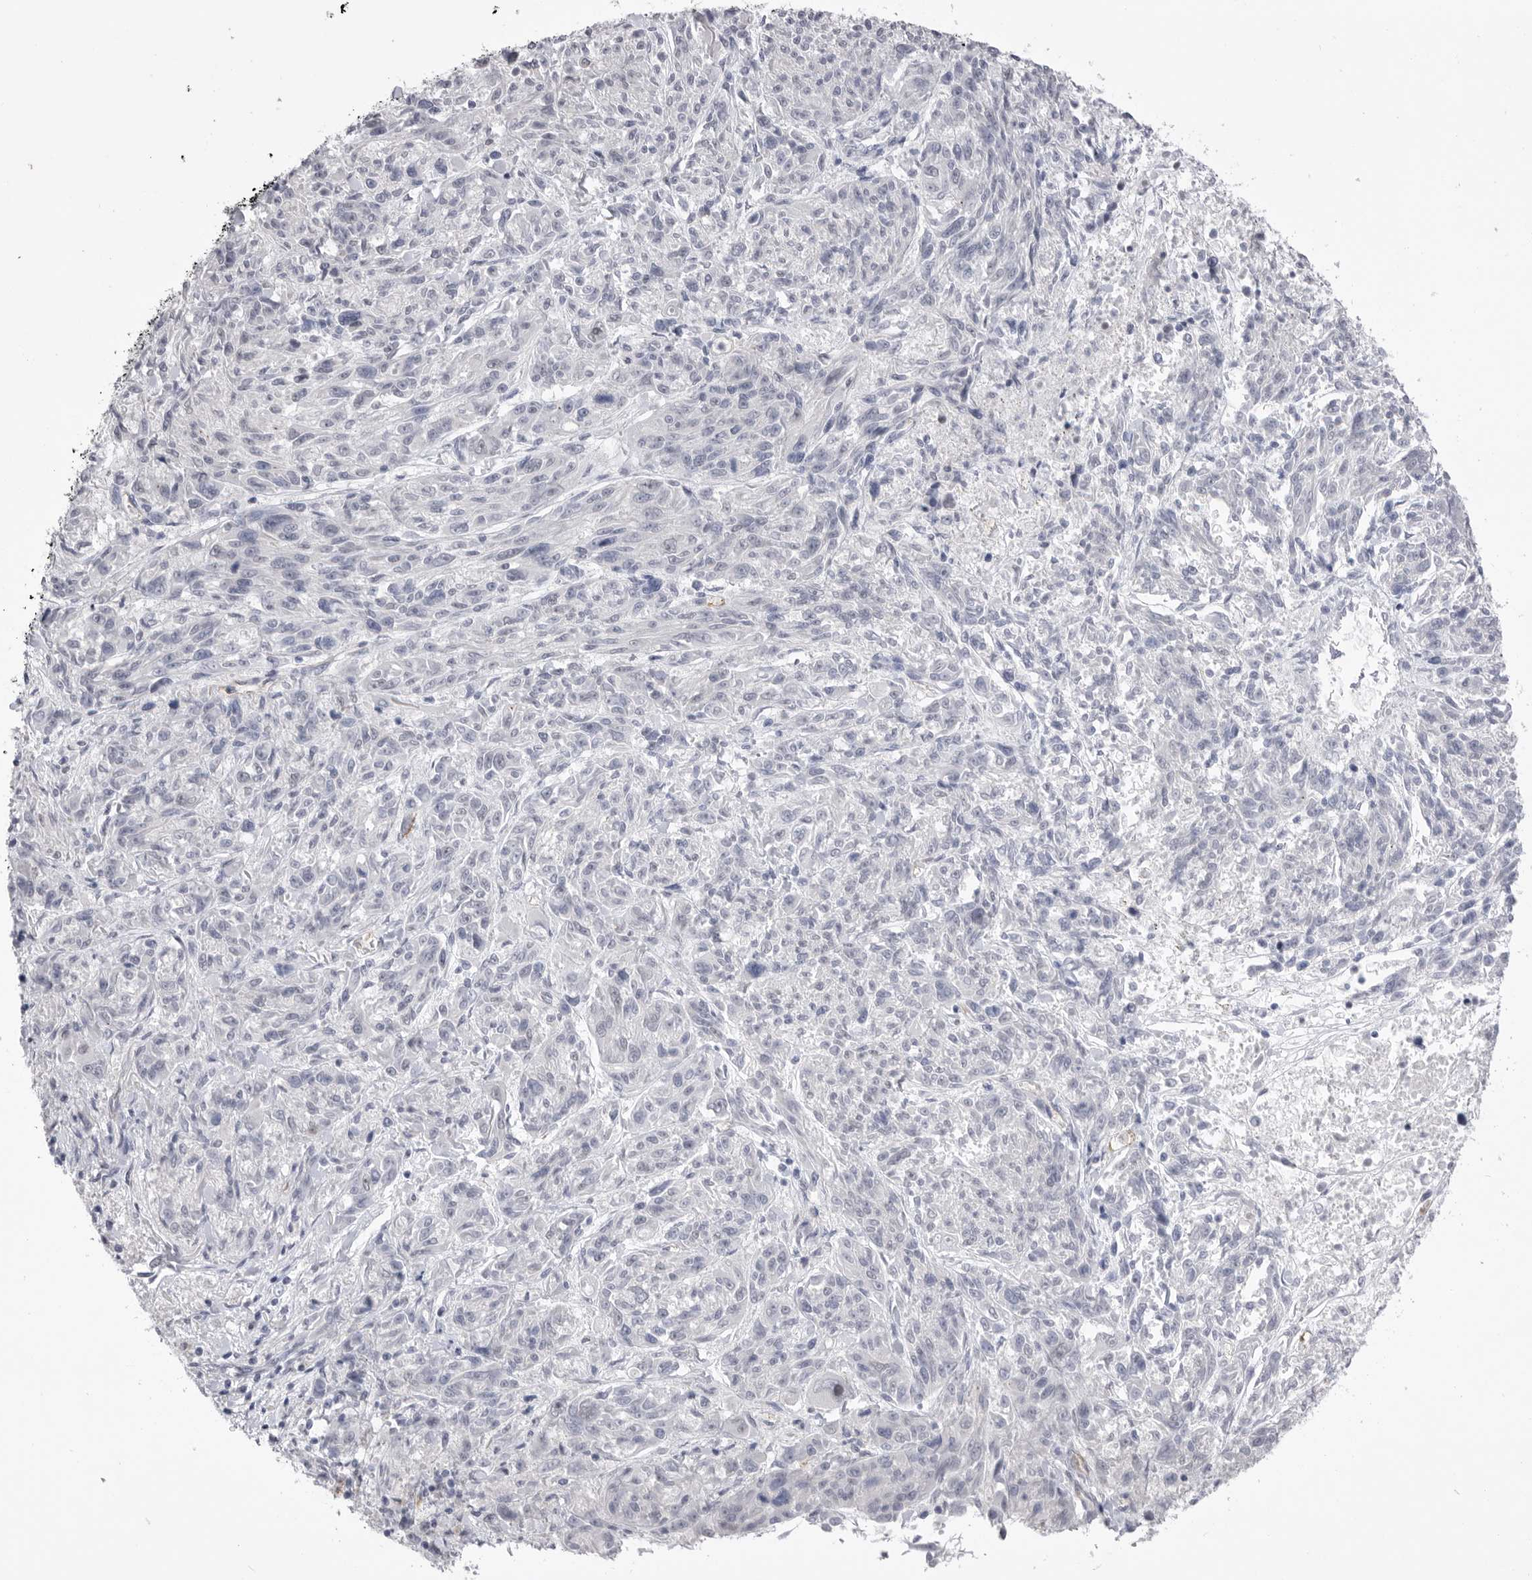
{"staining": {"intensity": "negative", "quantity": "none", "location": "none"}, "tissue": "melanoma", "cell_type": "Tumor cells", "image_type": "cancer", "snomed": [{"axis": "morphology", "description": "Malignant melanoma, NOS"}, {"axis": "topography", "description": "Skin"}], "caption": "Immunohistochemistry (IHC) photomicrograph of melanoma stained for a protein (brown), which reveals no positivity in tumor cells.", "gene": "ZBTB7B", "patient": {"sex": "male", "age": 53}}